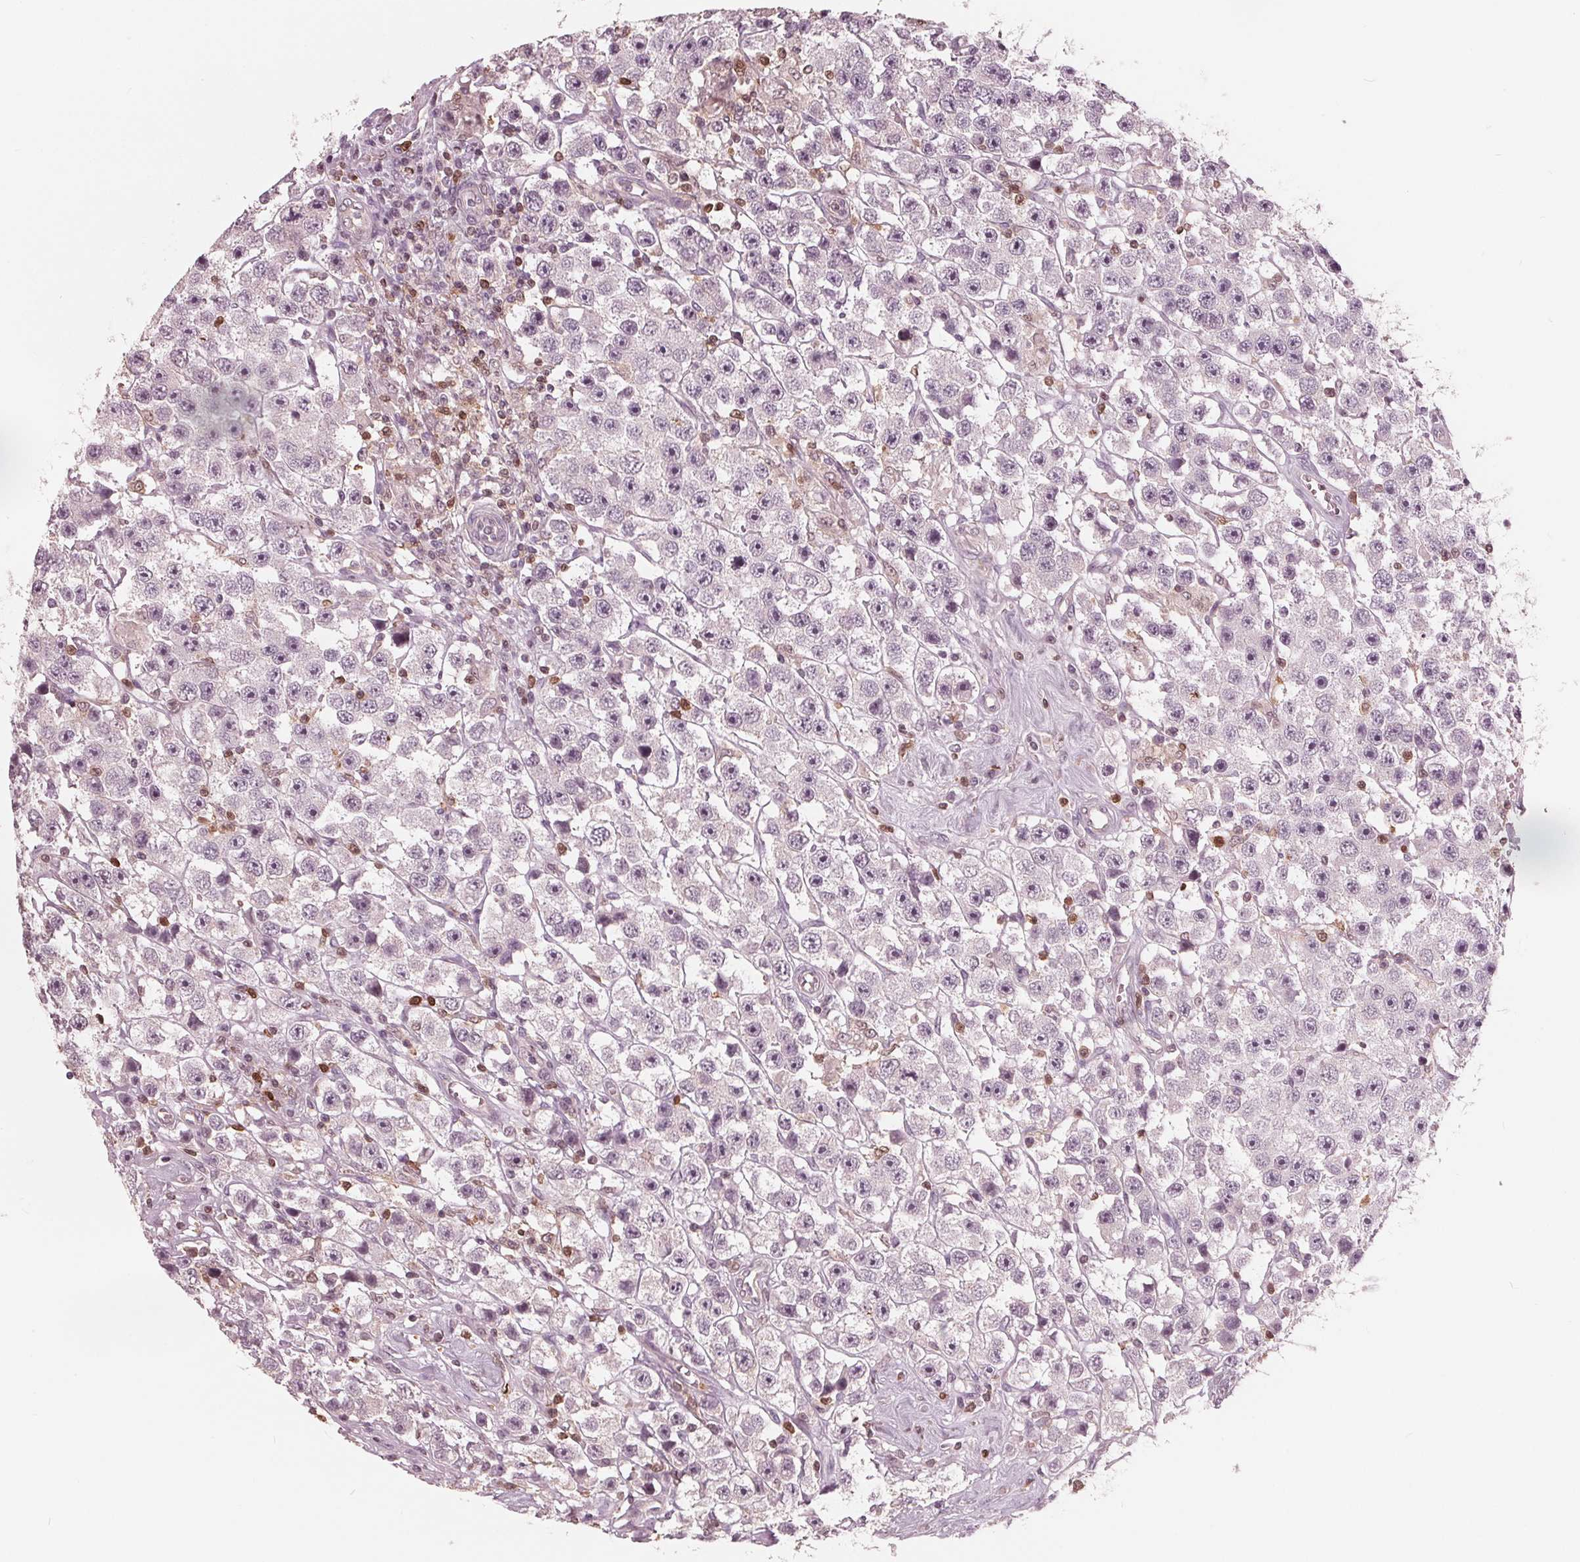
{"staining": {"intensity": "negative", "quantity": "none", "location": "none"}, "tissue": "testis cancer", "cell_type": "Tumor cells", "image_type": "cancer", "snomed": [{"axis": "morphology", "description": "Seminoma, NOS"}, {"axis": "topography", "description": "Testis"}], "caption": "High magnification brightfield microscopy of testis seminoma stained with DAB (3,3'-diaminobenzidine) (brown) and counterstained with hematoxylin (blue): tumor cells show no significant positivity.", "gene": "ING3", "patient": {"sex": "male", "age": 45}}